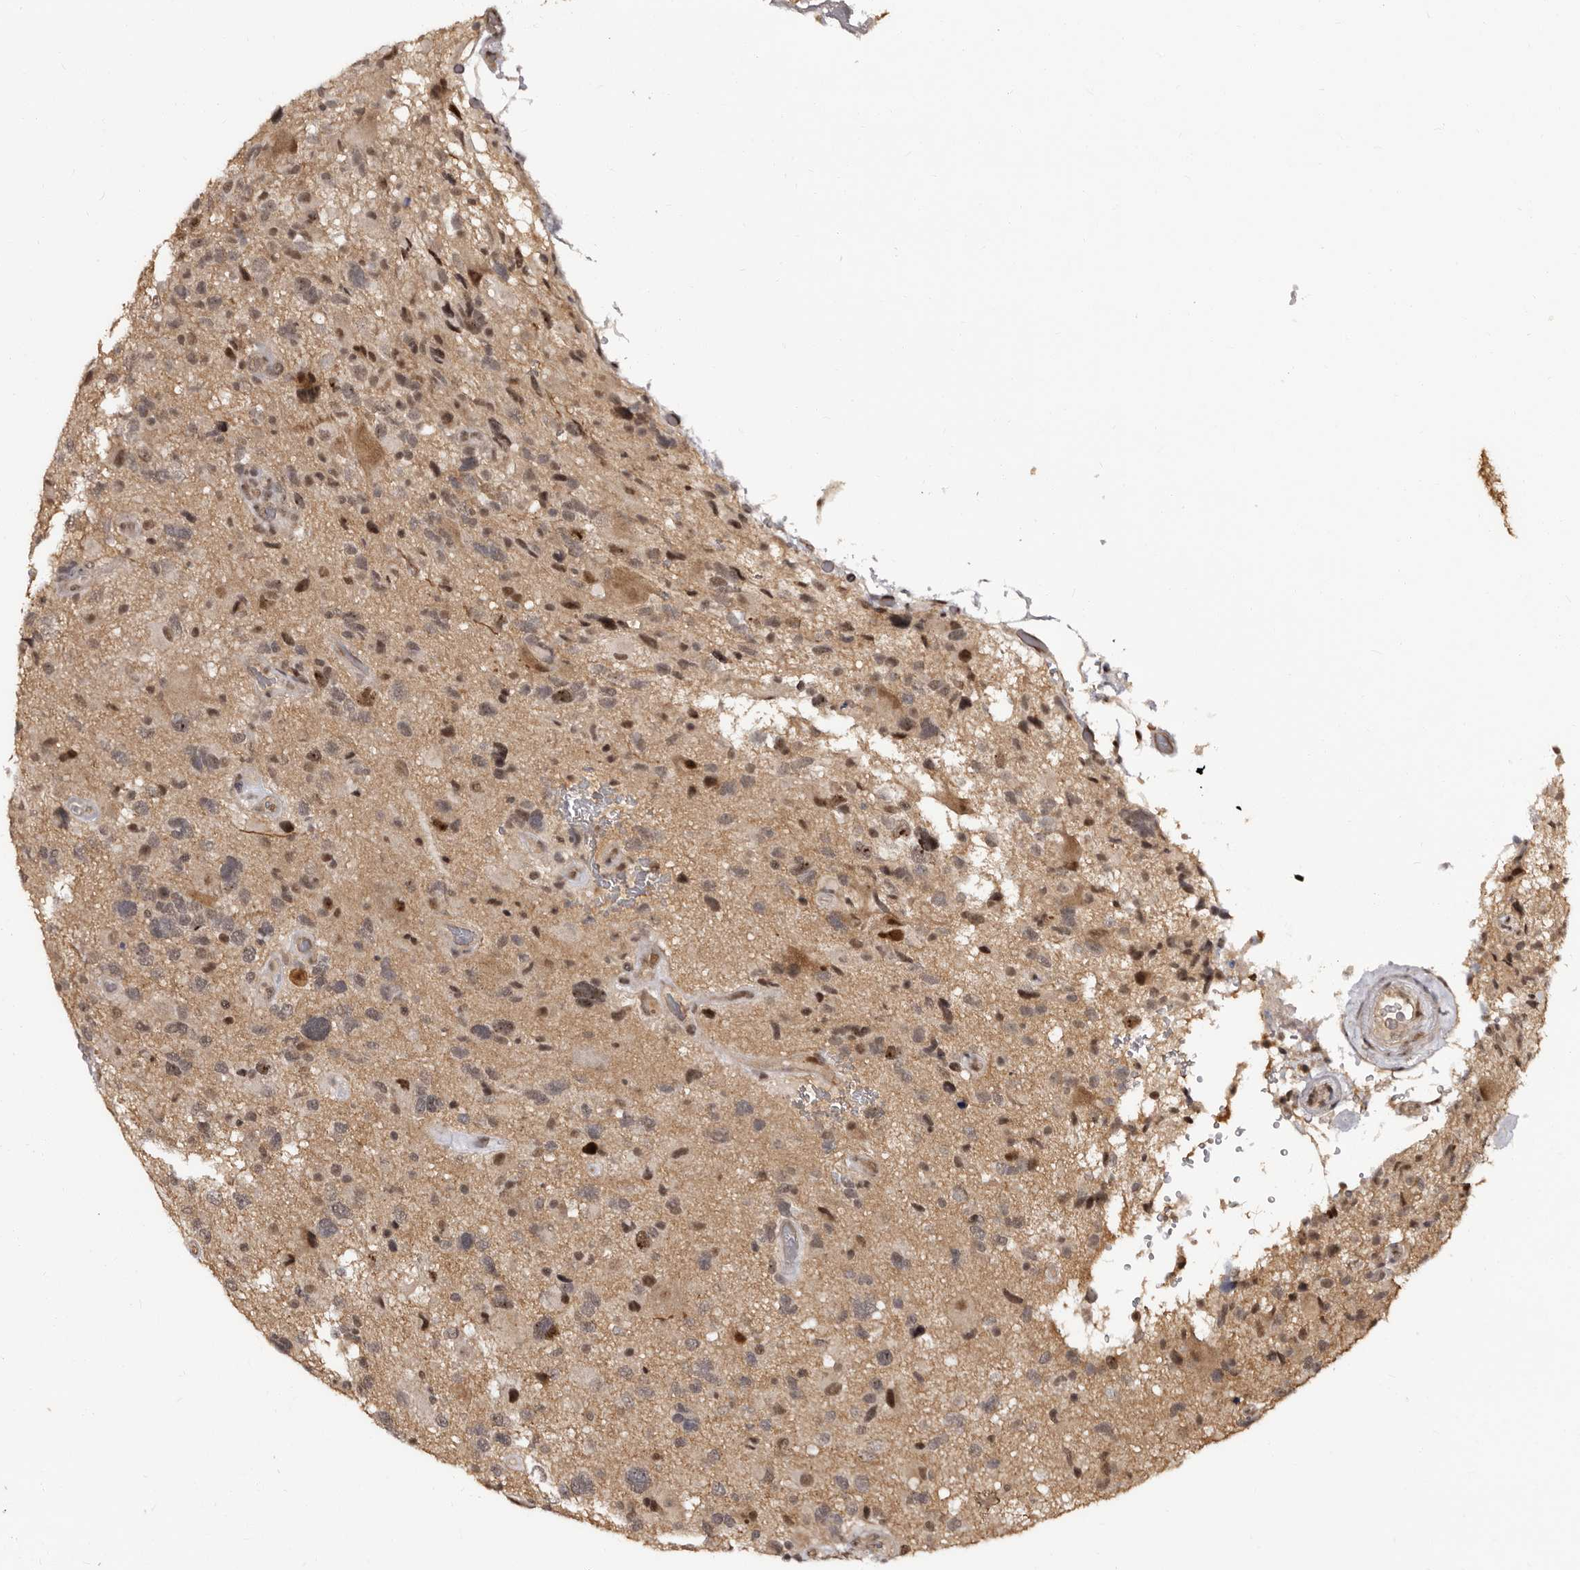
{"staining": {"intensity": "weak", "quantity": "<25%", "location": "cytoplasmic/membranous,nuclear"}, "tissue": "glioma", "cell_type": "Tumor cells", "image_type": "cancer", "snomed": [{"axis": "morphology", "description": "Glioma, malignant, High grade"}, {"axis": "topography", "description": "Brain"}], "caption": "The micrograph exhibits no staining of tumor cells in malignant glioma (high-grade).", "gene": "TBC1D22B", "patient": {"sex": "male", "age": 33}}